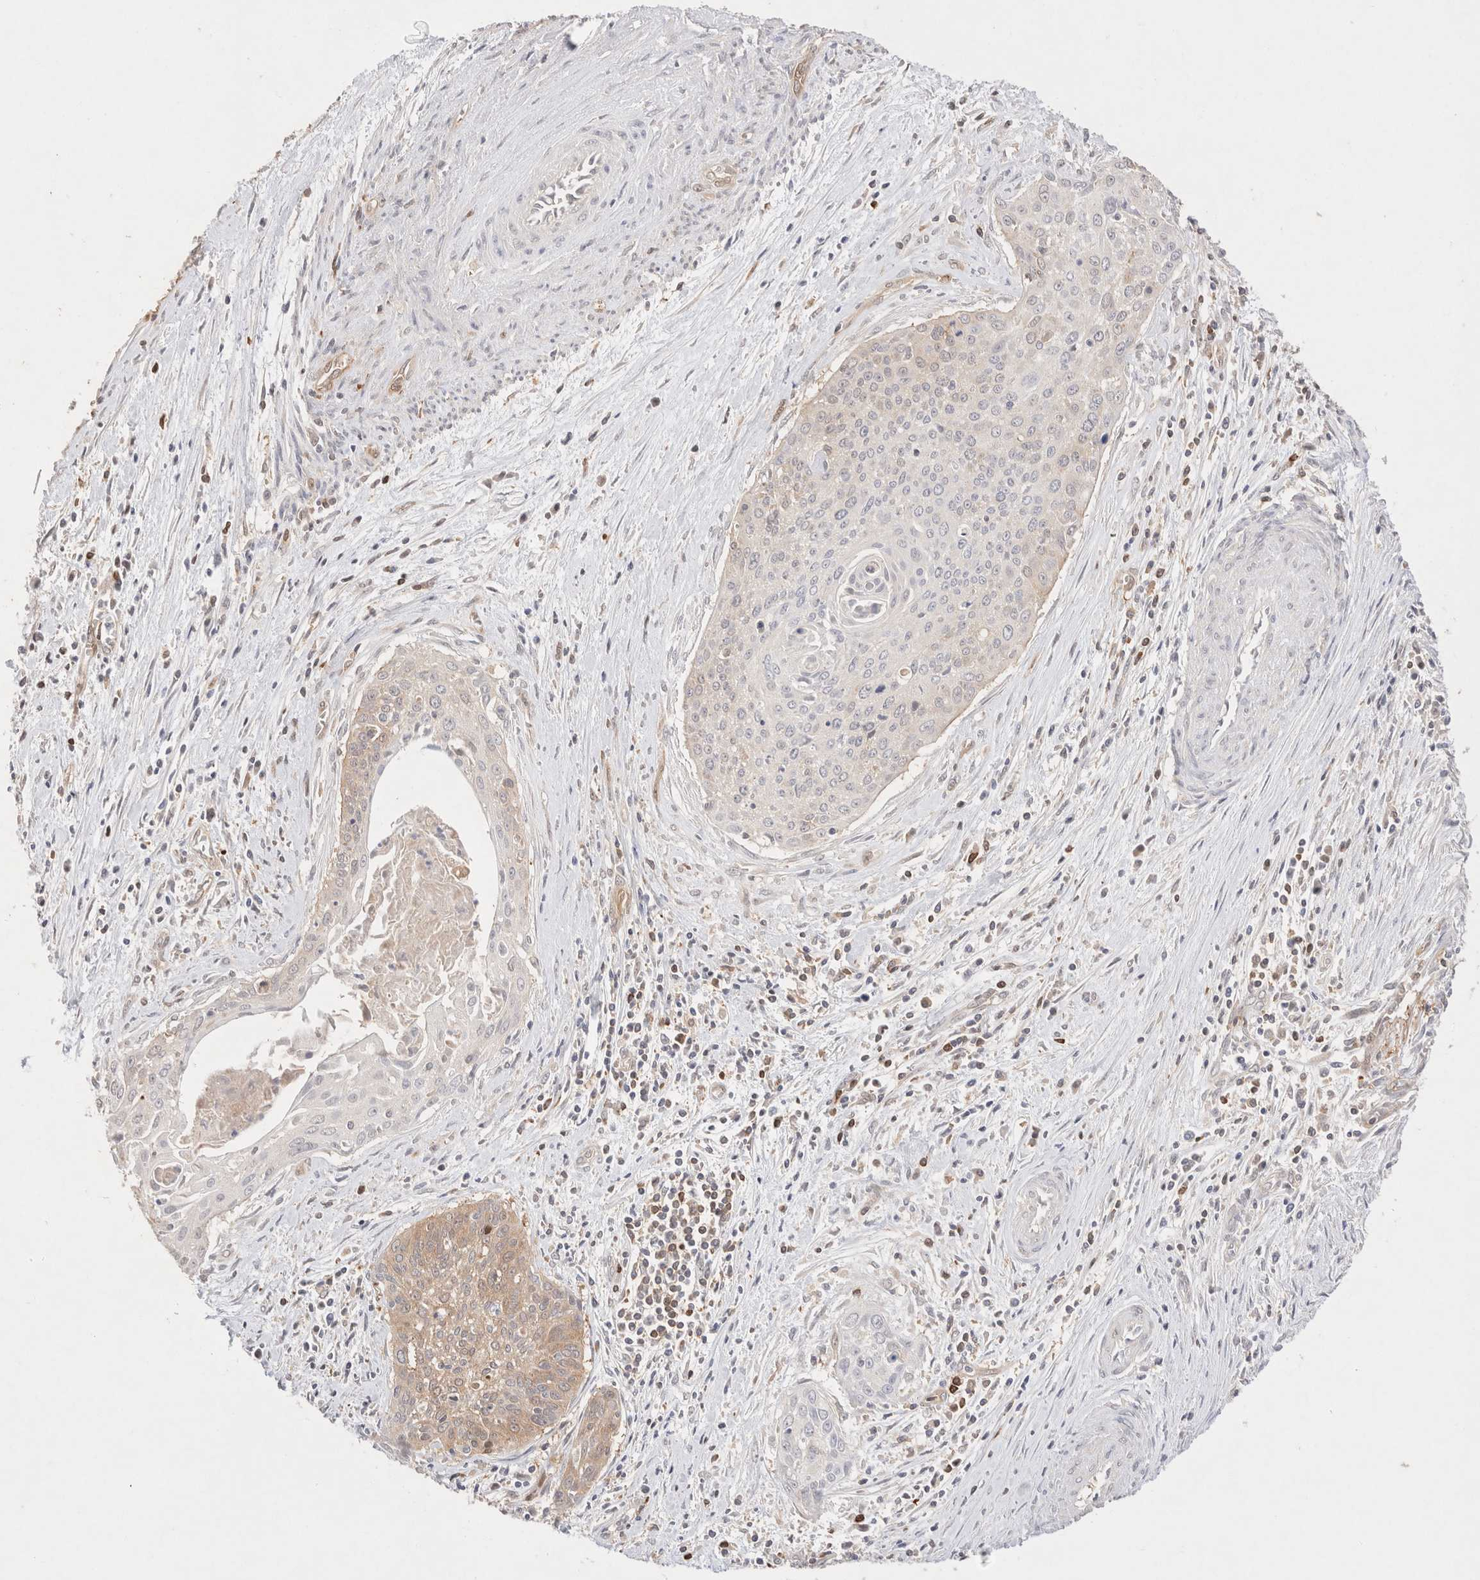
{"staining": {"intensity": "weak", "quantity": "<25%", "location": "cytoplasmic/membranous"}, "tissue": "cervical cancer", "cell_type": "Tumor cells", "image_type": "cancer", "snomed": [{"axis": "morphology", "description": "Squamous cell carcinoma, NOS"}, {"axis": "topography", "description": "Cervix"}], "caption": "This is an immunohistochemistry histopathology image of squamous cell carcinoma (cervical). There is no staining in tumor cells.", "gene": "STARD10", "patient": {"sex": "female", "age": 55}}